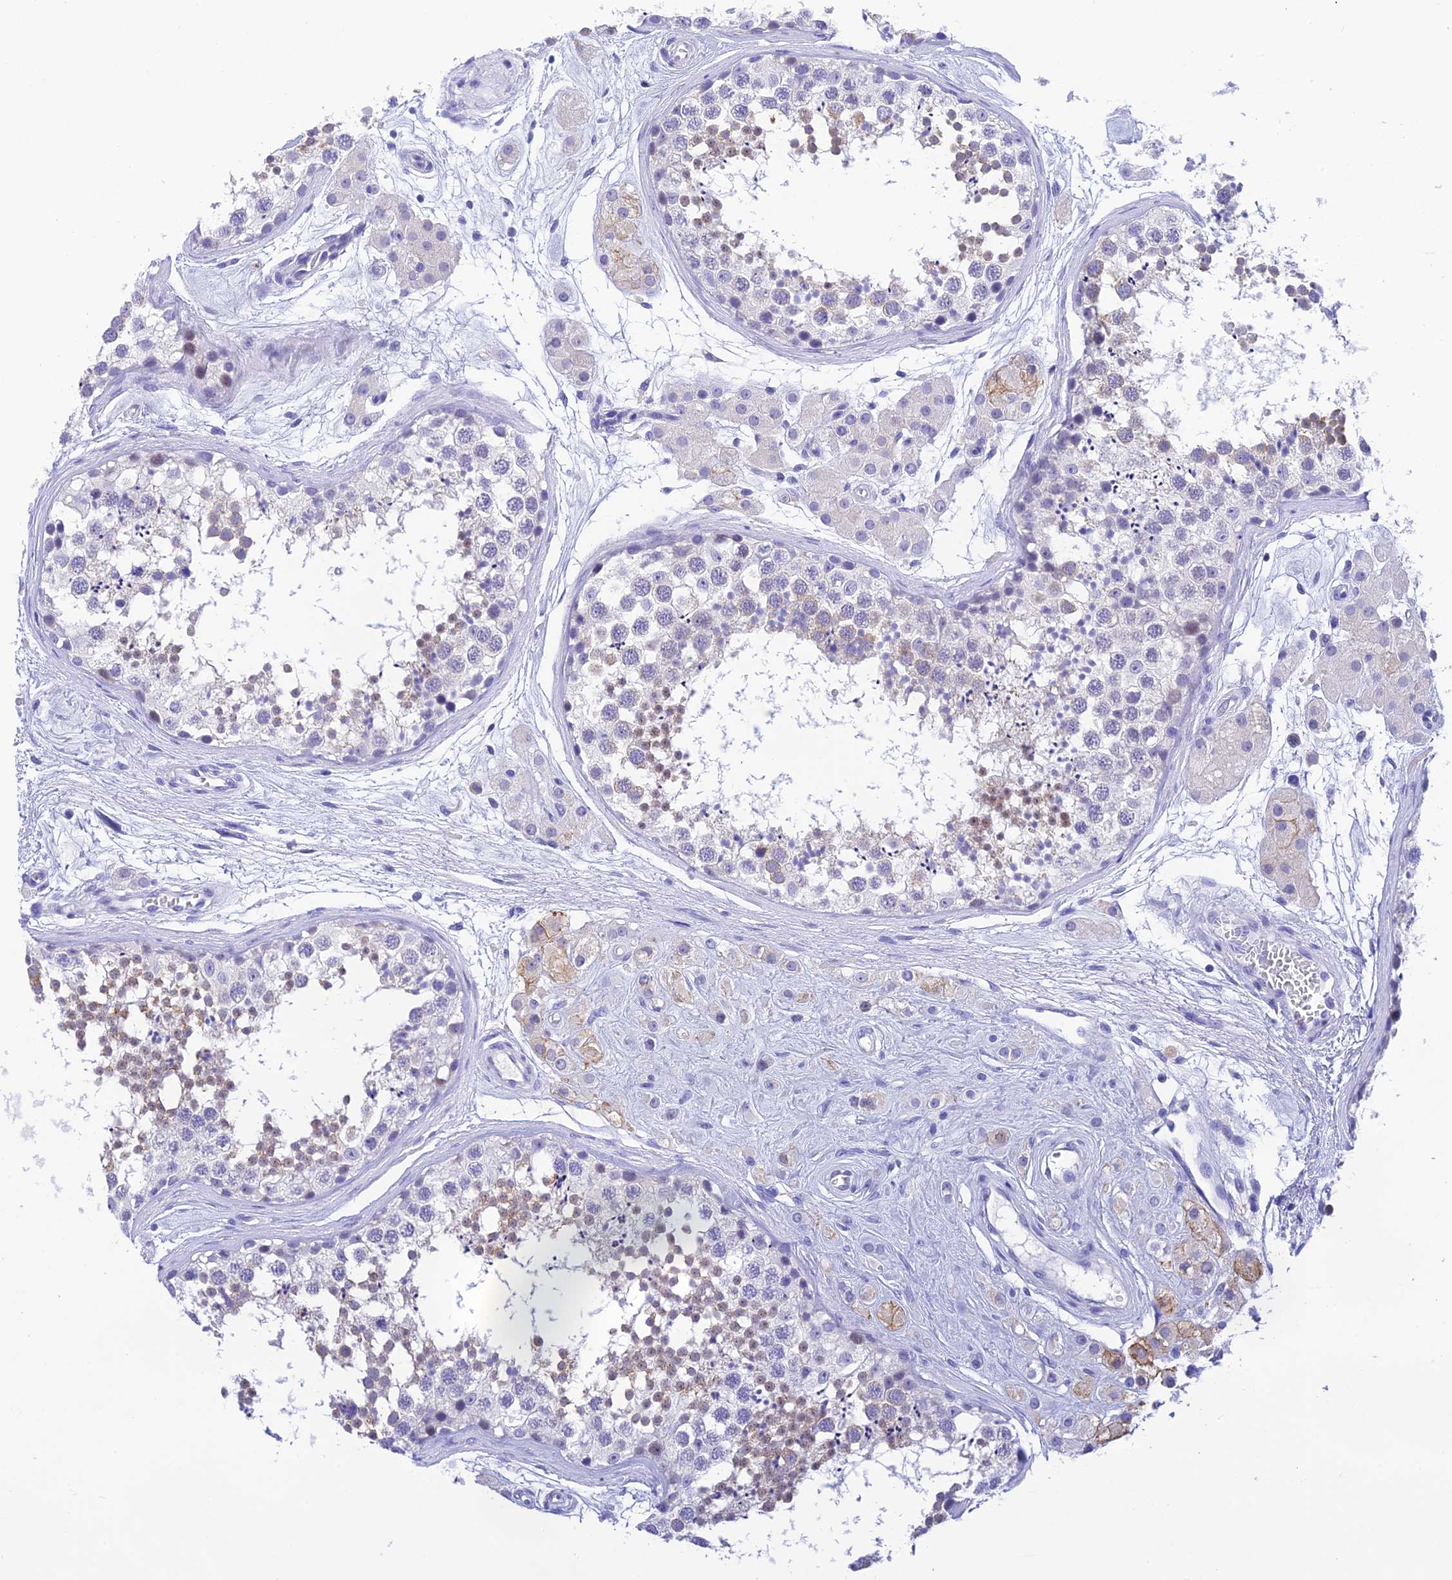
{"staining": {"intensity": "negative", "quantity": "none", "location": "none"}, "tissue": "testis", "cell_type": "Cells in seminiferous ducts", "image_type": "normal", "snomed": [{"axis": "morphology", "description": "Normal tissue, NOS"}, {"axis": "topography", "description": "Testis"}], "caption": "This is an immunohistochemistry (IHC) image of unremarkable human testis. There is no positivity in cells in seminiferous ducts.", "gene": "KDELR3", "patient": {"sex": "male", "age": 56}}